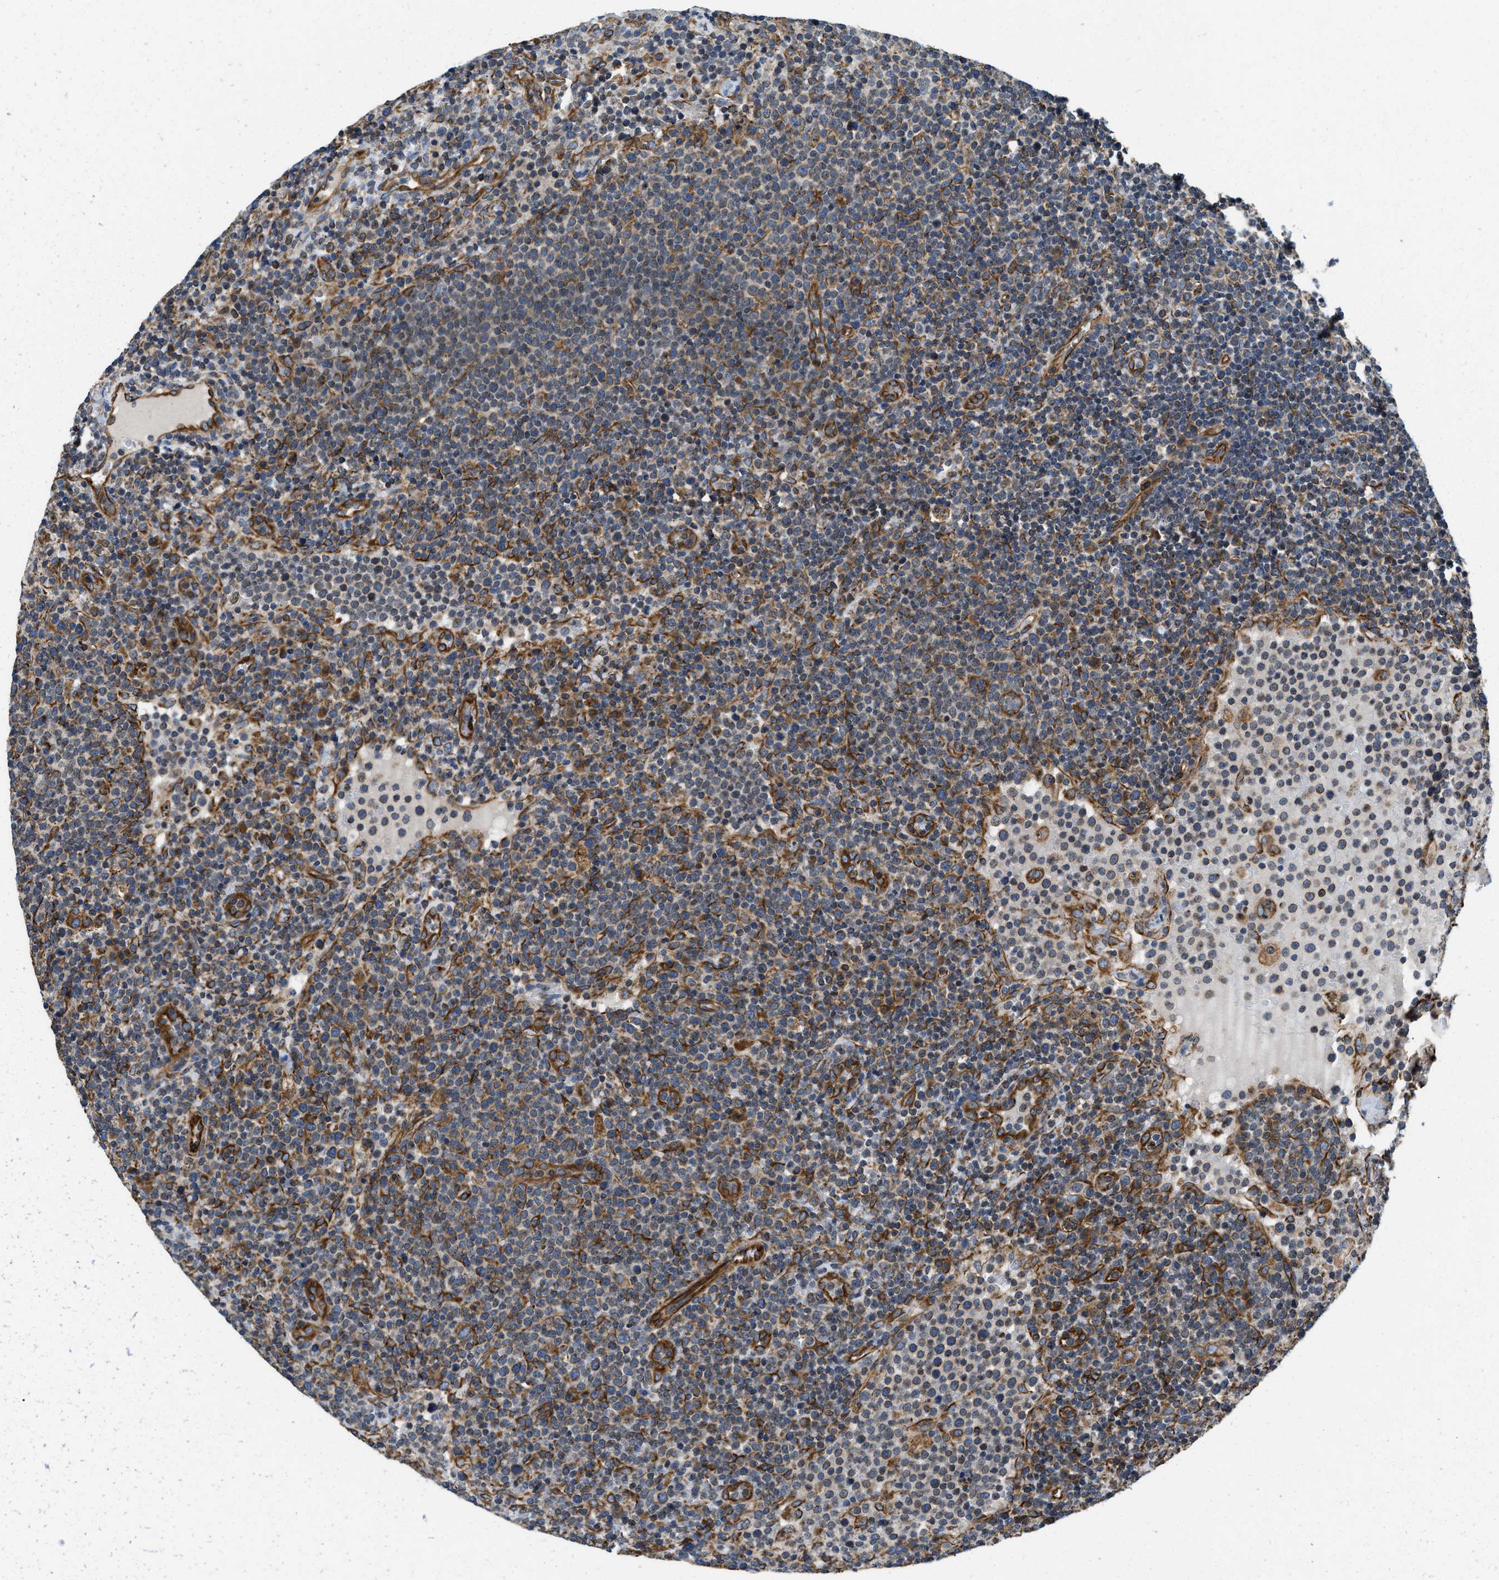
{"staining": {"intensity": "moderate", "quantity": "25%-75%", "location": "cytoplasmic/membranous"}, "tissue": "lymphoma", "cell_type": "Tumor cells", "image_type": "cancer", "snomed": [{"axis": "morphology", "description": "Malignant lymphoma, non-Hodgkin's type, High grade"}, {"axis": "topography", "description": "Lymph node"}], "caption": "Malignant lymphoma, non-Hodgkin's type (high-grade) stained for a protein shows moderate cytoplasmic/membranous positivity in tumor cells.", "gene": "HSD17B12", "patient": {"sex": "male", "age": 61}}